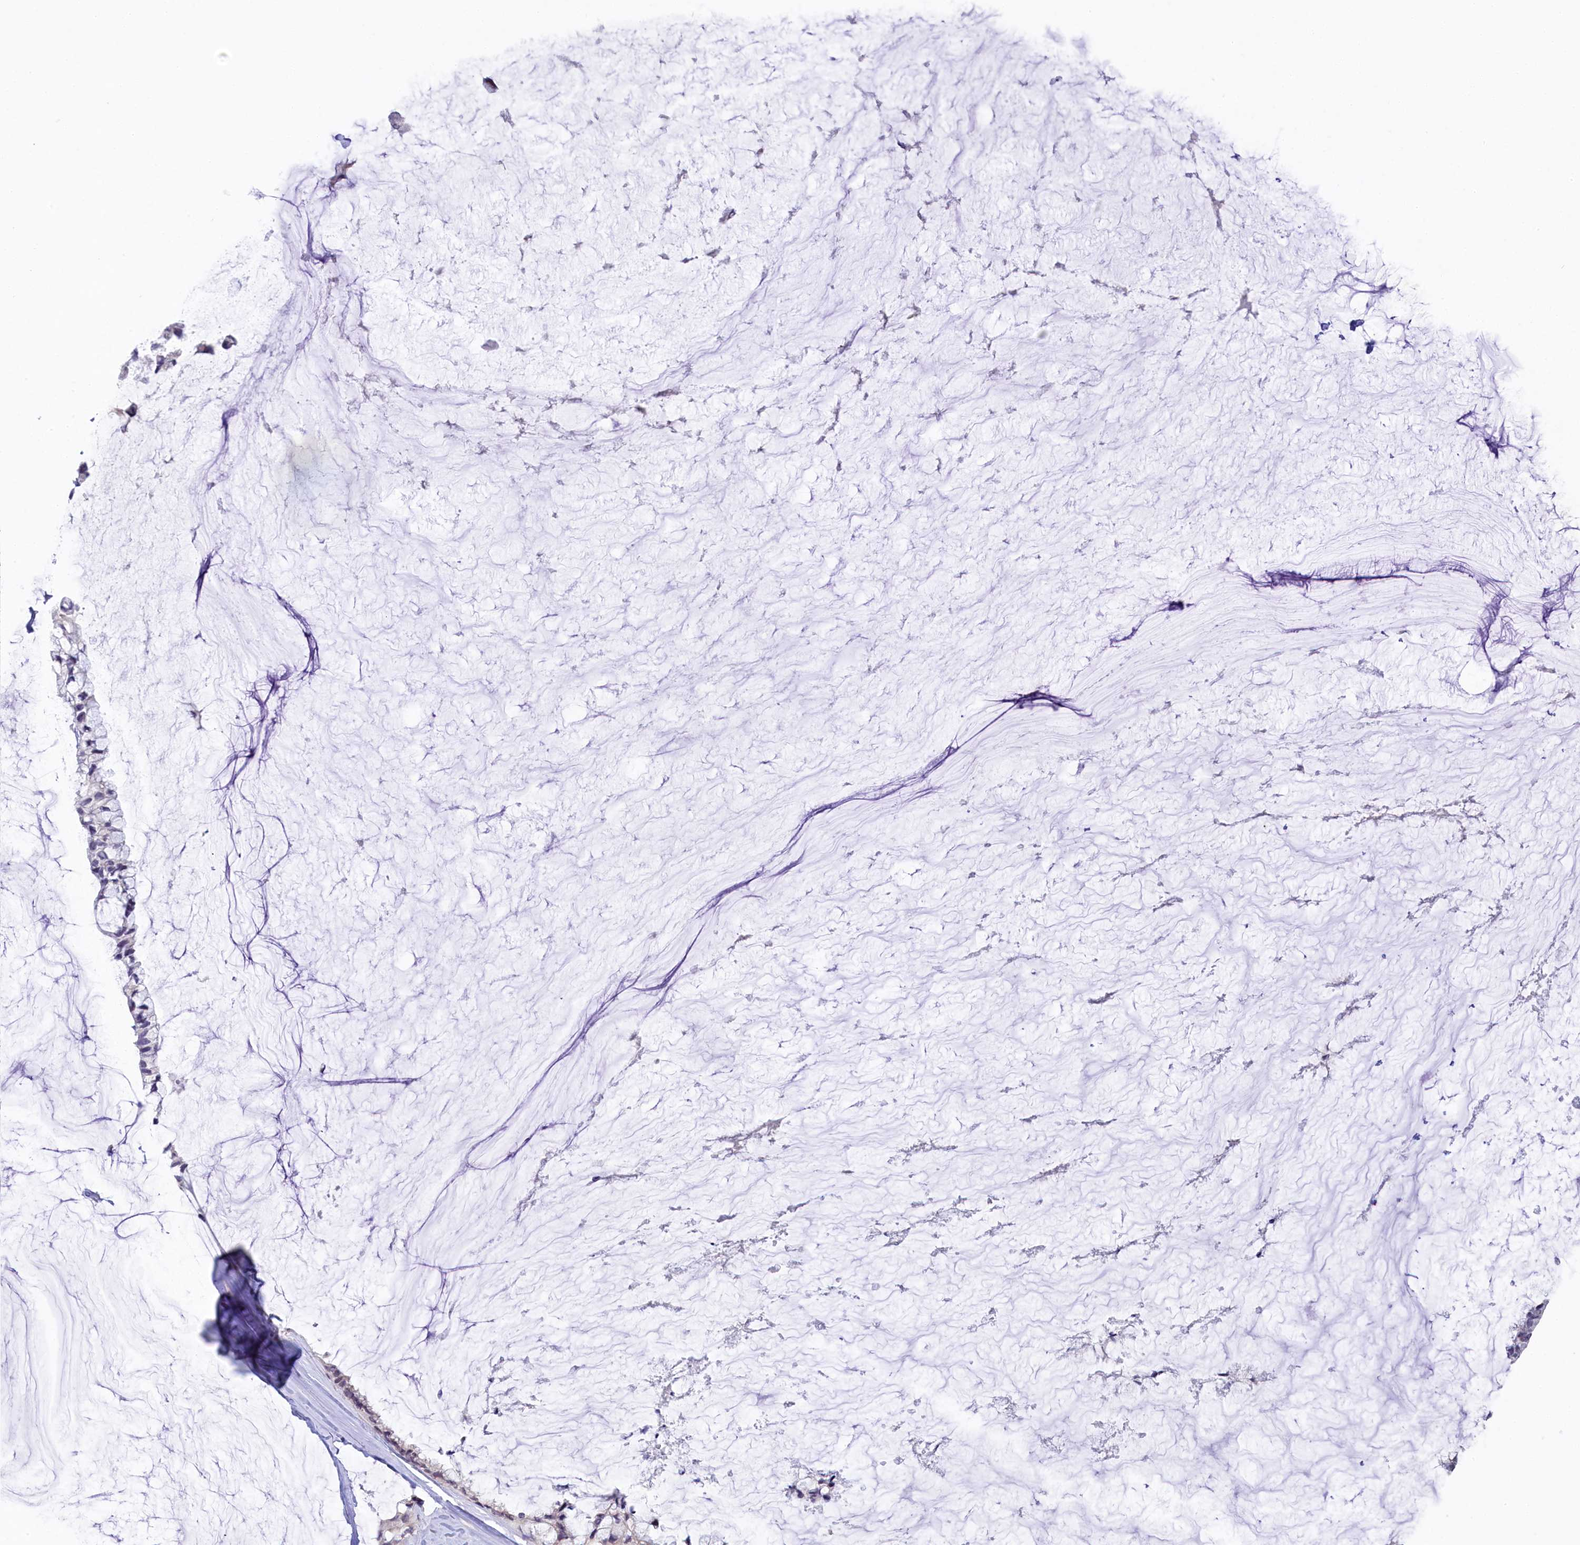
{"staining": {"intensity": "negative", "quantity": "none", "location": "none"}, "tissue": "ovarian cancer", "cell_type": "Tumor cells", "image_type": "cancer", "snomed": [{"axis": "morphology", "description": "Cystadenocarcinoma, mucinous, NOS"}, {"axis": "topography", "description": "Ovary"}], "caption": "The histopathology image exhibits no staining of tumor cells in ovarian mucinous cystadenocarcinoma.", "gene": "CRAMP1", "patient": {"sex": "female", "age": 39}}